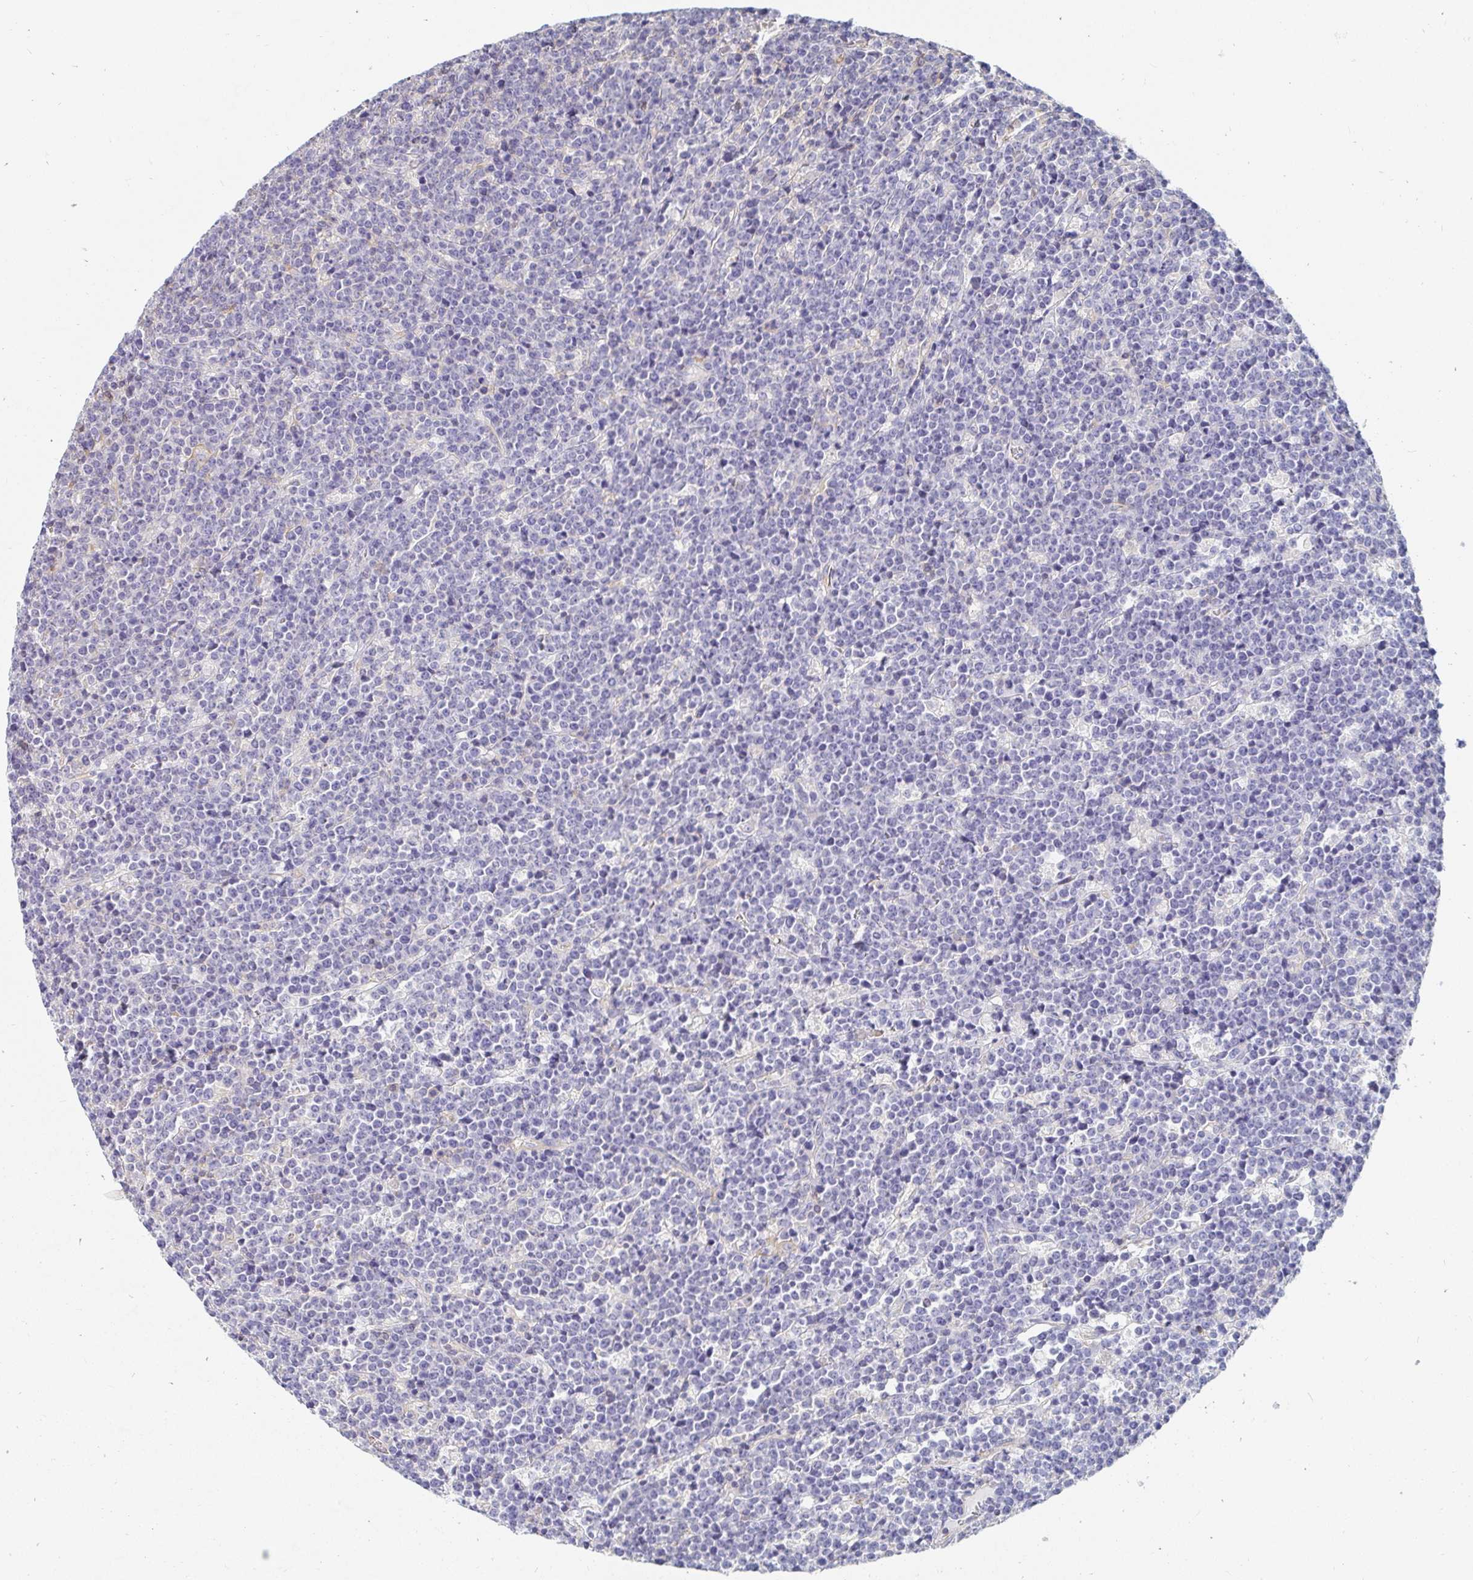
{"staining": {"intensity": "negative", "quantity": "none", "location": "none"}, "tissue": "lymphoma", "cell_type": "Tumor cells", "image_type": "cancer", "snomed": [{"axis": "morphology", "description": "Malignant lymphoma, non-Hodgkin's type, High grade"}, {"axis": "topography", "description": "Ovary"}], "caption": "IHC micrograph of lymphoma stained for a protein (brown), which reveals no positivity in tumor cells.", "gene": "TSPAN19", "patient": {"sex": "female", "age": 56}}